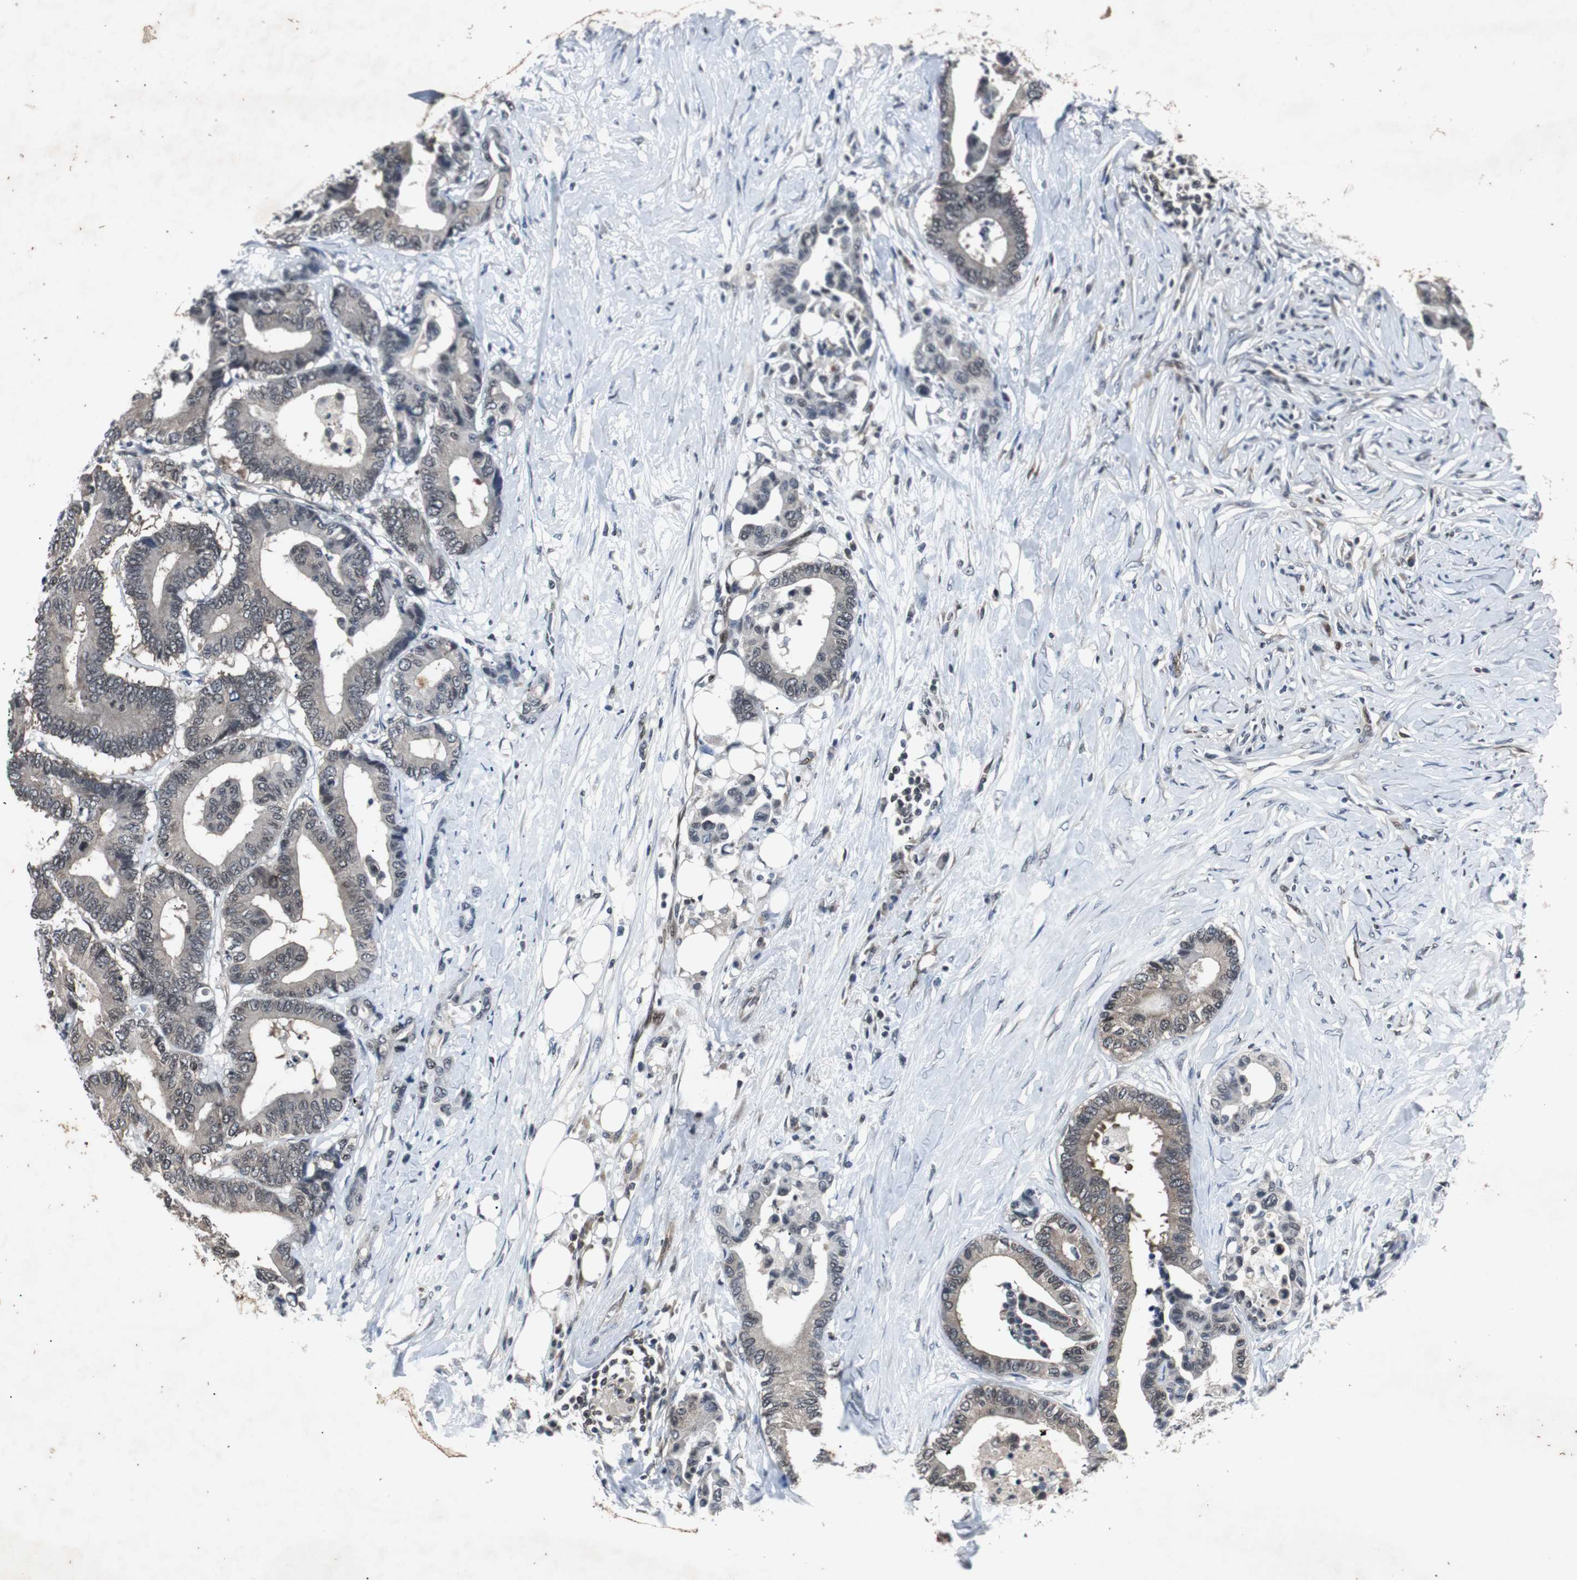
{"staining": {"intensity": "weak", "quantity": "25%-75%", "location": "cytoplasmic/membranous"}, "tissue": "colorectal cancer", "cell_type": "Tumor cells", "image_type": "cancer", "snomed": [{"axis": "morphology", "description": "Normal tissue, NOS"}, {"axis": "morphology", "description": "Adenocarcinoma, NOS"}, {"axis": "topography", "description": "Colon"}], "caption": "A histopathology image of human adenocarcinoma (colorectal) stained for a protein displays weak cytoplasmic/membranous brown staining in tumor cells.", "gene": "SMAD1", "patient": {"sex": "male", "age": 82}}